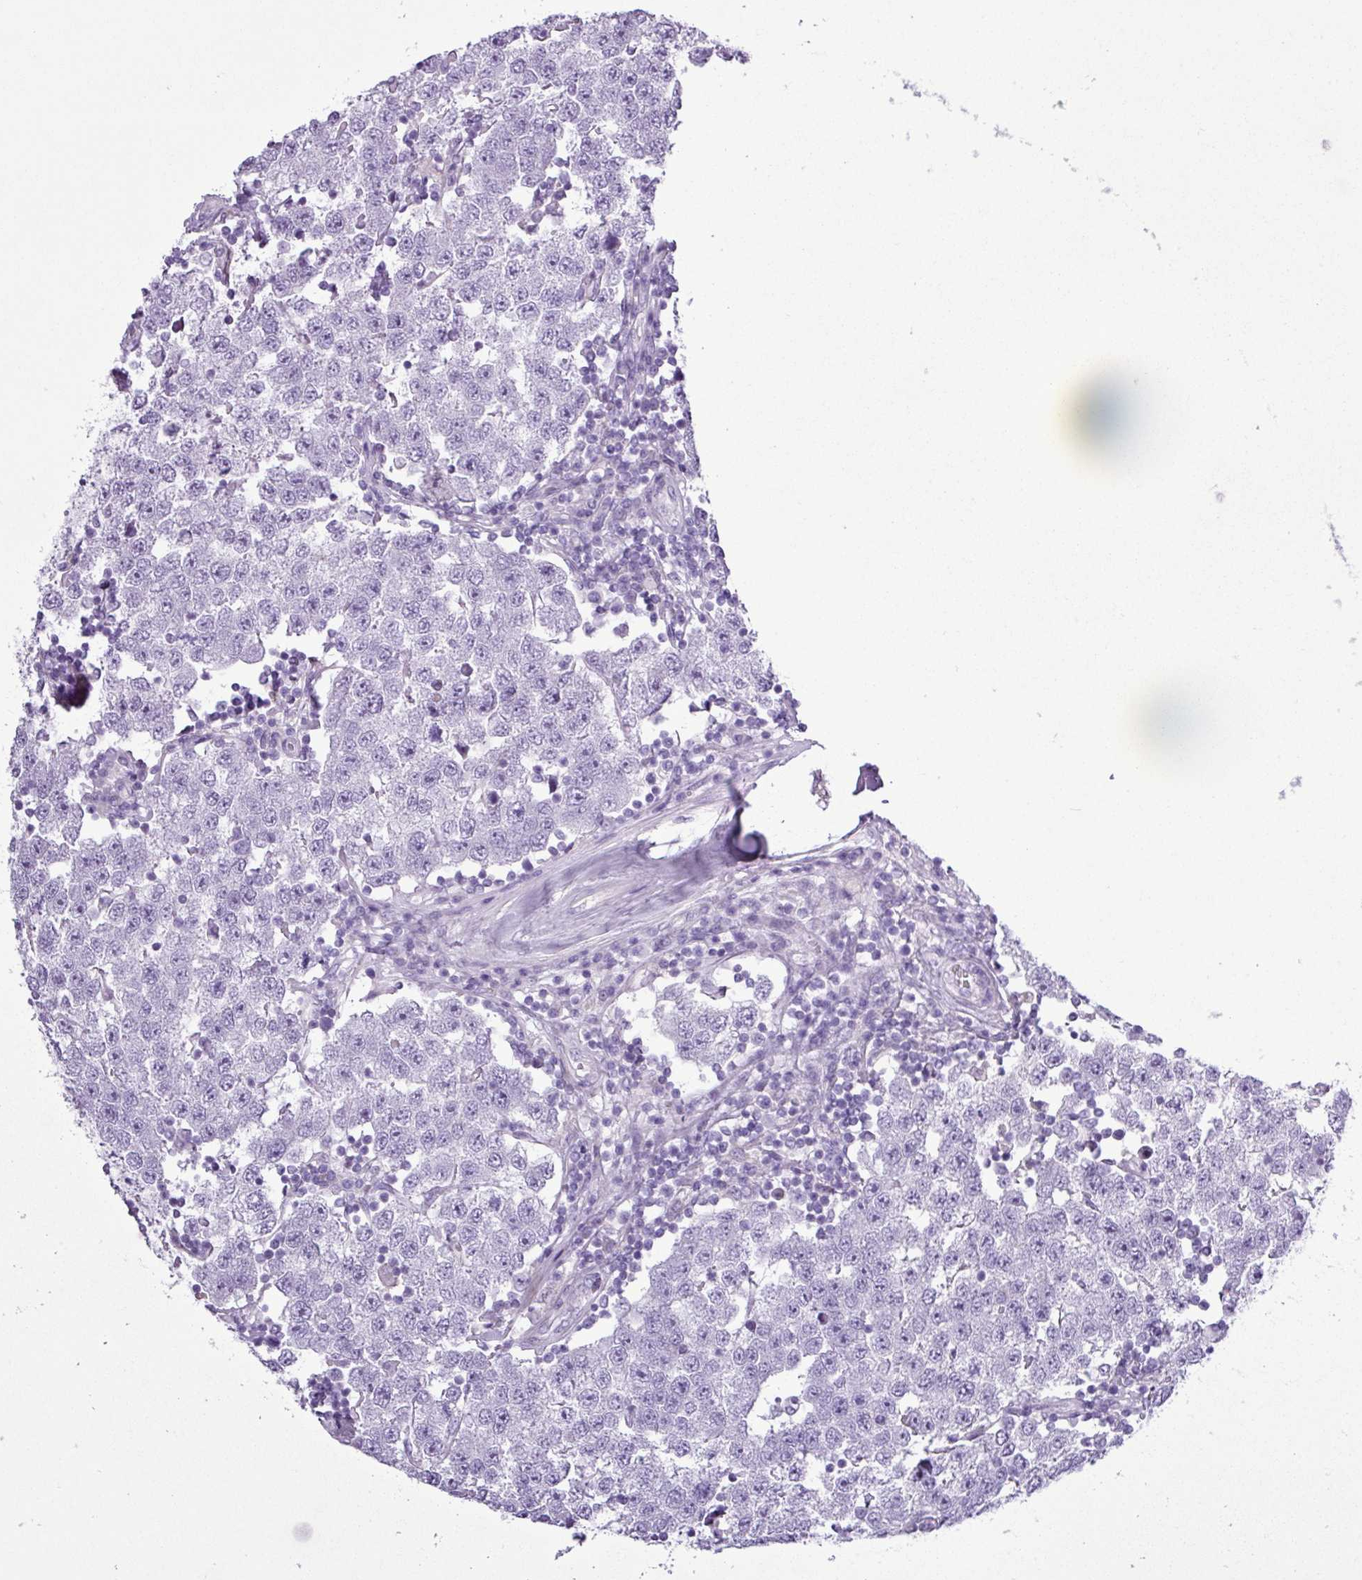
{"staining": {"intensity": "negative", "quantity": "none", "location": "none"}, "tissue": "testis cancer", "cell_type": "Tumor cells", "image_type": "cancer", "snomed": [{"axis": "morphology", "description": "Seminoma, NOS"}, {"axis": "topography", "description": "Testis"}], "caption": "Tumor cells show no significant expression in seminoma (testis). The staining is performed using DAB brown chromogen with nuclei counter-stained in using hematoxylin.", "gene": "ALDH3A1", "patient": {"sex": "male", "age": 34}}